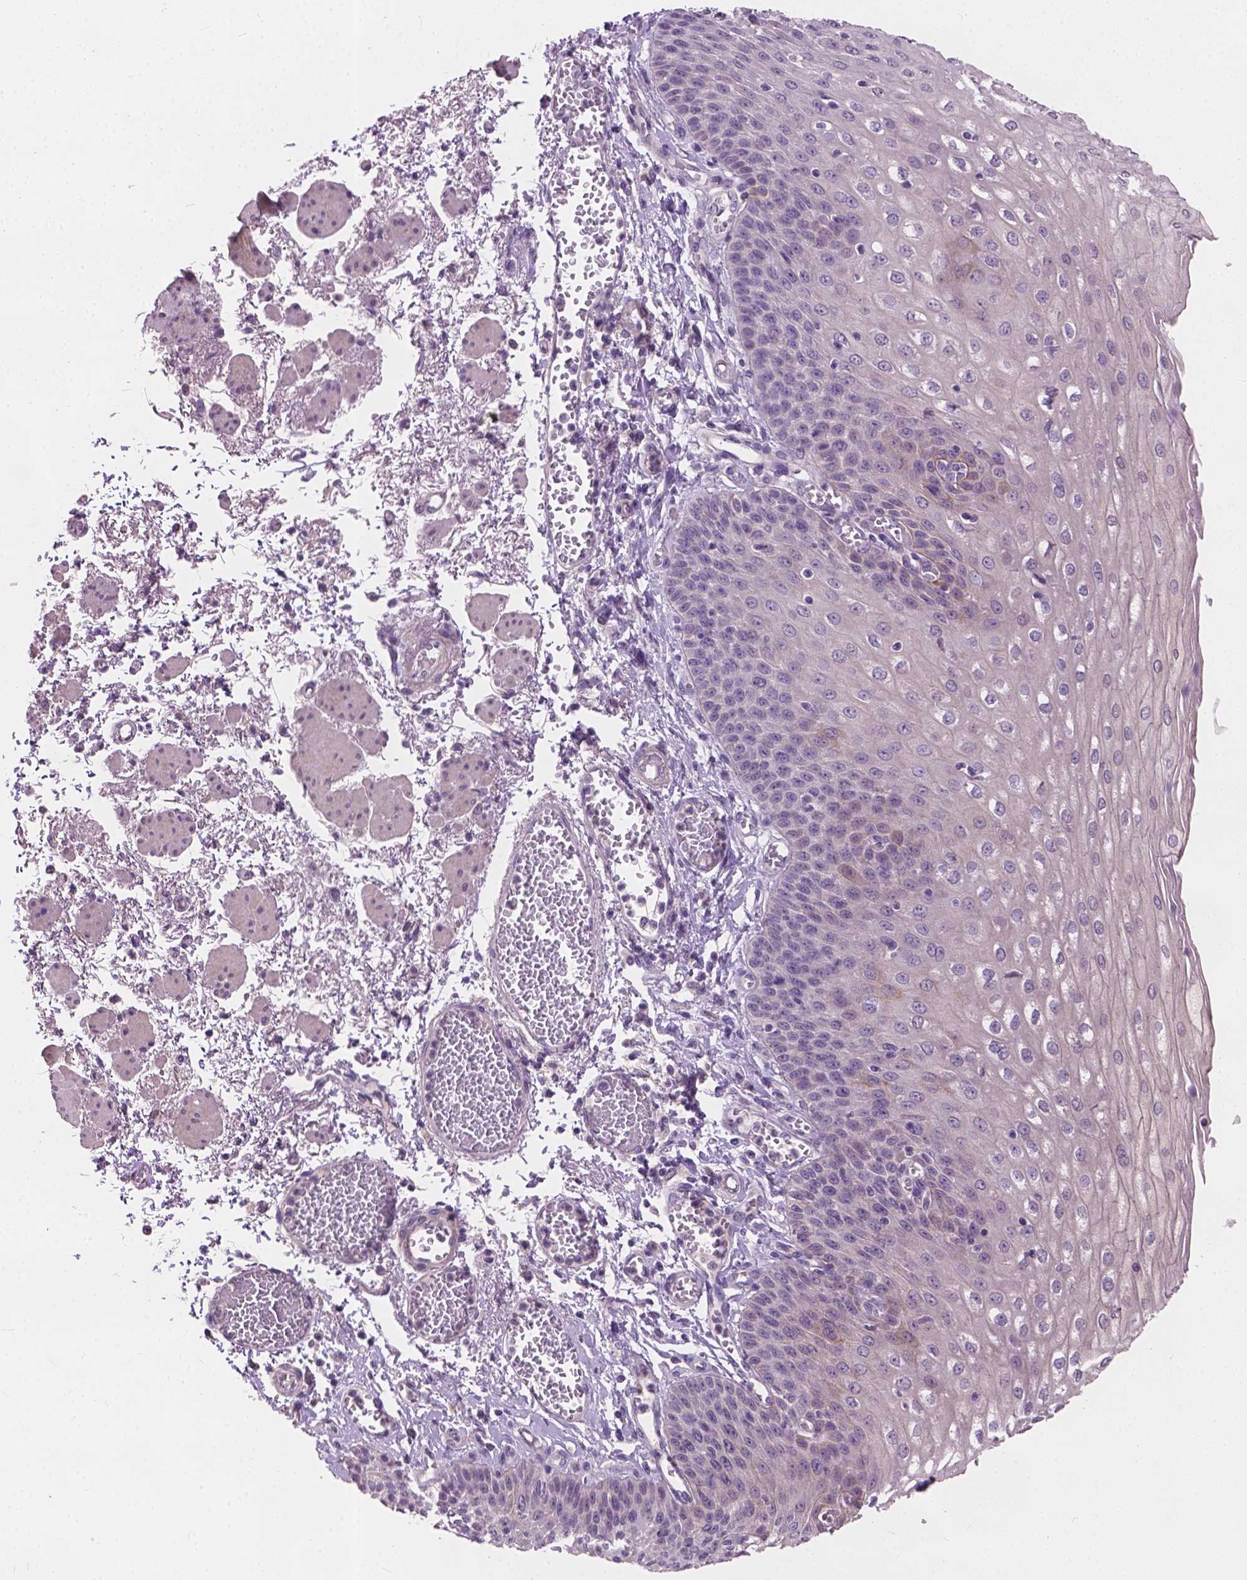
{"staining": {"intensity": "moderate", "quantity": "<25%", "location": "cytoplasmic/membranous"}, "tissue": "esophagus", "cell_type": "Squamous epithelial cells", "image_type": "normal", "snomed": [{"axis": "morphology", "description": "Normal tissue, NOS"}, {"axis": "morphology", "description": "Adenocarcinoma, NOS"}, {"axis": "topography", "description": "Esophagus"}], "caption": "Brown immunohistochemical staining in unremarkable esophagus shows moderate cytoplasmic/membranous staining in approximately <25% of squamous epithelial cells. Using DAB (brown) and hematoxylin (blue) stains, captured at high magnification using brightfield microscopy.", "gene": "KRT17", "patient": {"sex": "male", "age": 81}}